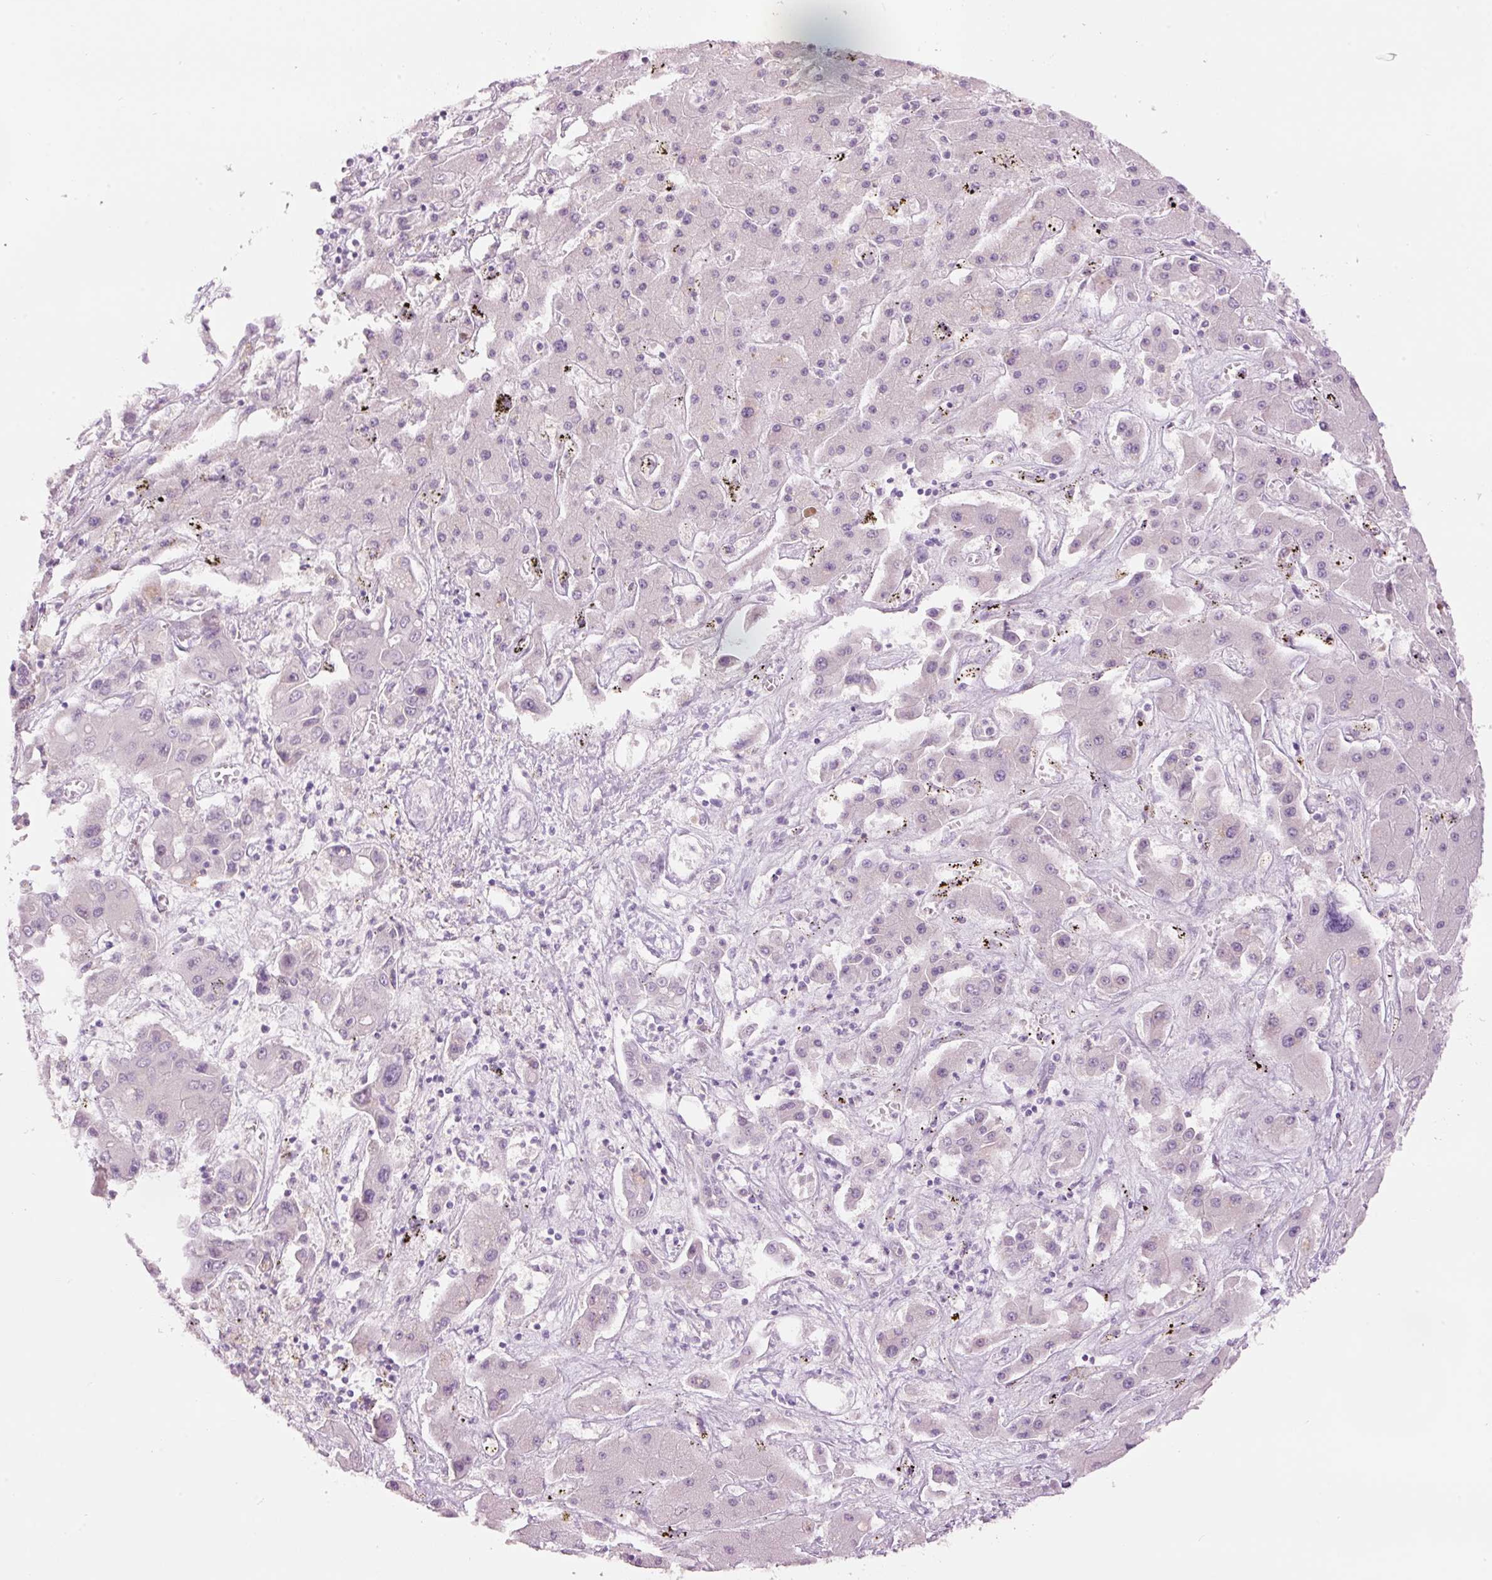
{"staining": {"intensity": "negative", "quantity": "none", "location": "none"}, "tissue": "liver cancer", "cell_type": "Tumor cells", "image_type": "cancer", "snomed": [{"axis": "morphology", "description": "Cholangiocarcinoma"}, {"axis": "topography", "description": "Liver"}], "caption": "Tumor cells show no significant protein expression in liver cholangiocarcinoma.", "gene": "GCG", "patient": {"sex": "male", "age": 67}}